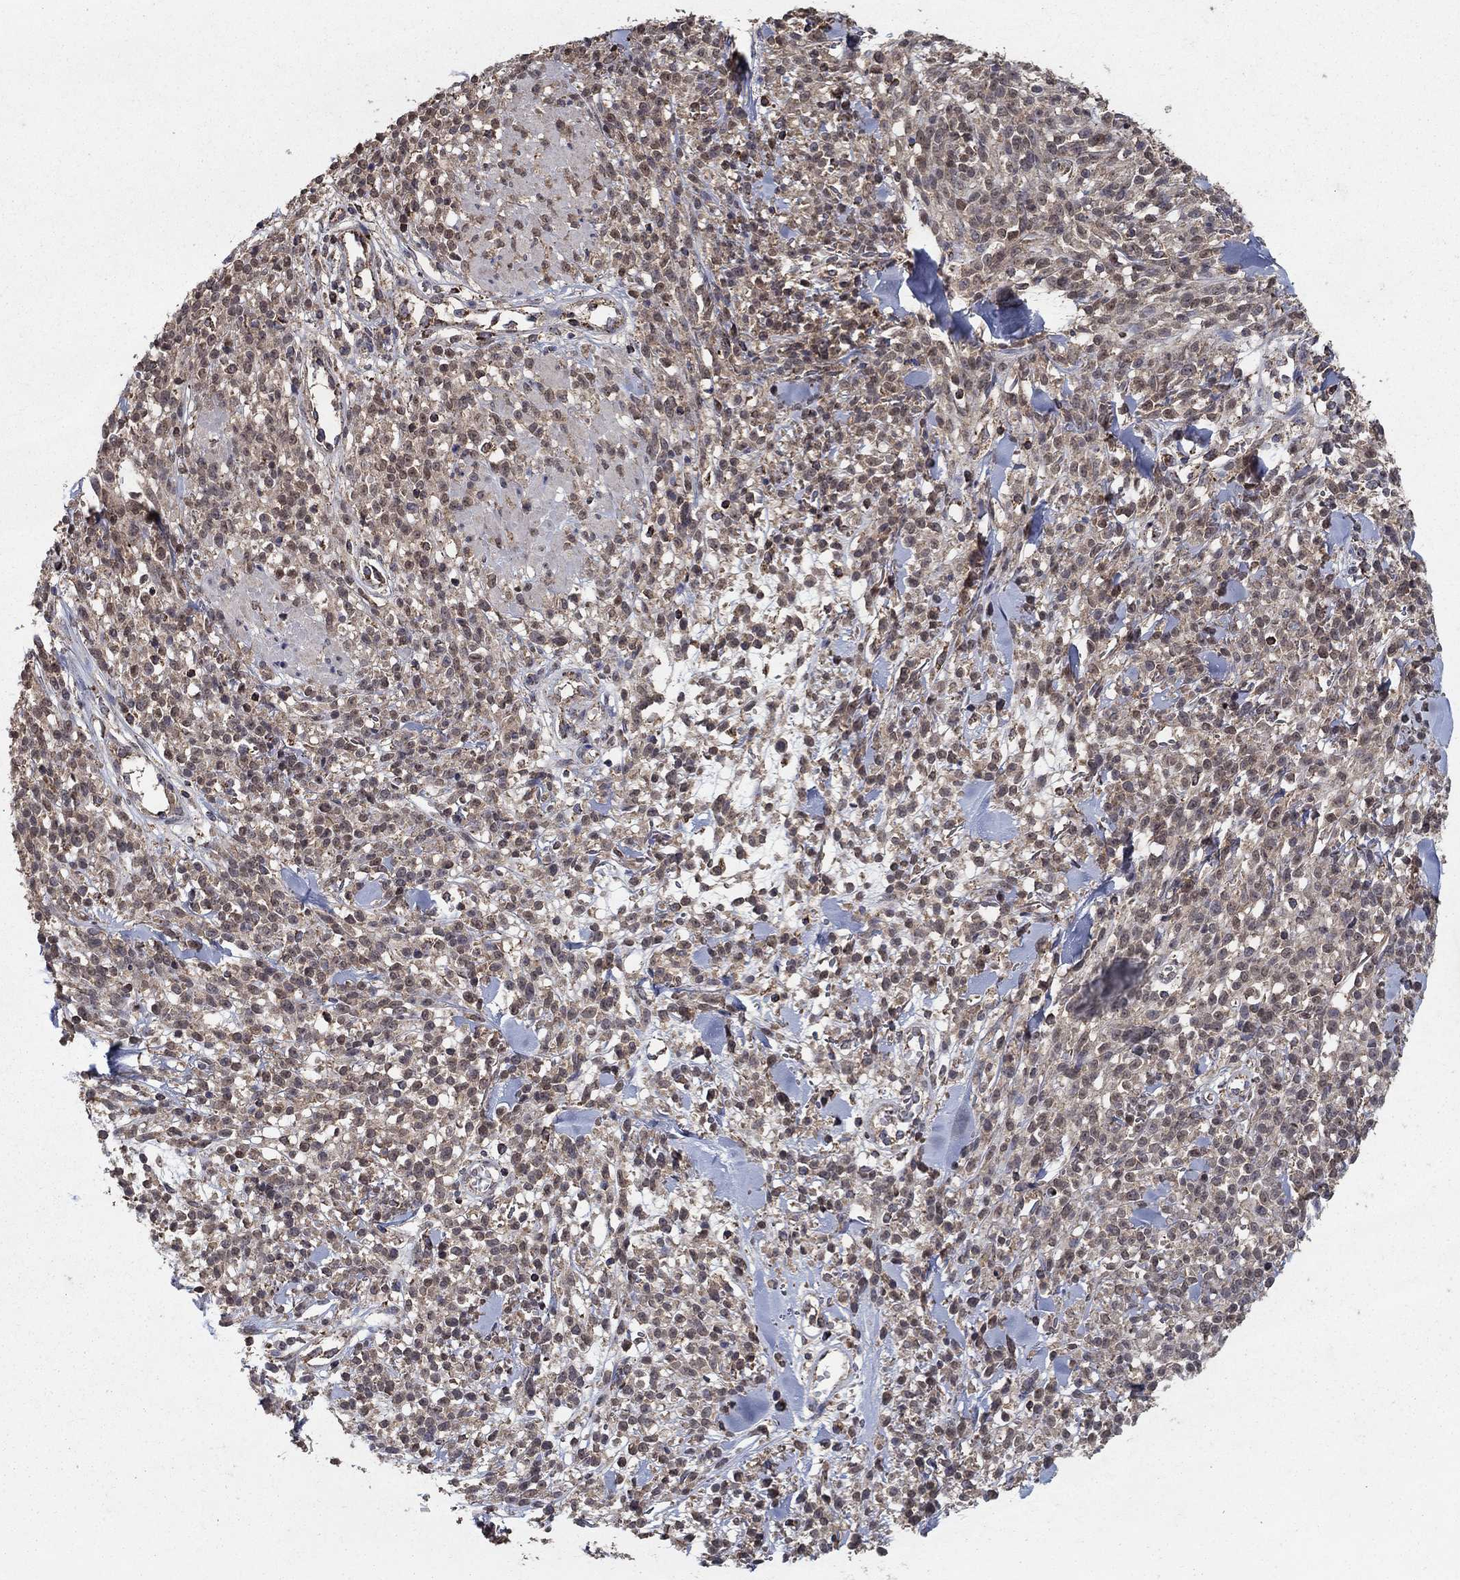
{"staining": {"intensity": "weak", "quantity": ">75%", "location": "cytoplasmic/membranous,nuclear"}, "tissue": "melanoma", "cell_type": "Tumor cells", "image_type": "cancer", "snomed": [{"axis": "morphology", "description": "Malignant melanoma, NOS"}, {"axis": "topography", "description": "Skin"}, {"axis": "topography", "description": "Skin of trunk"}], "caption": "Brown immunohistochemical staining in human melanoma shows weak cytoplasmic/membranous and nuclear staining in about >75% of tumor cells.", "gene": "GPSM1", "patient": {"sex": "male", "age": 74}}